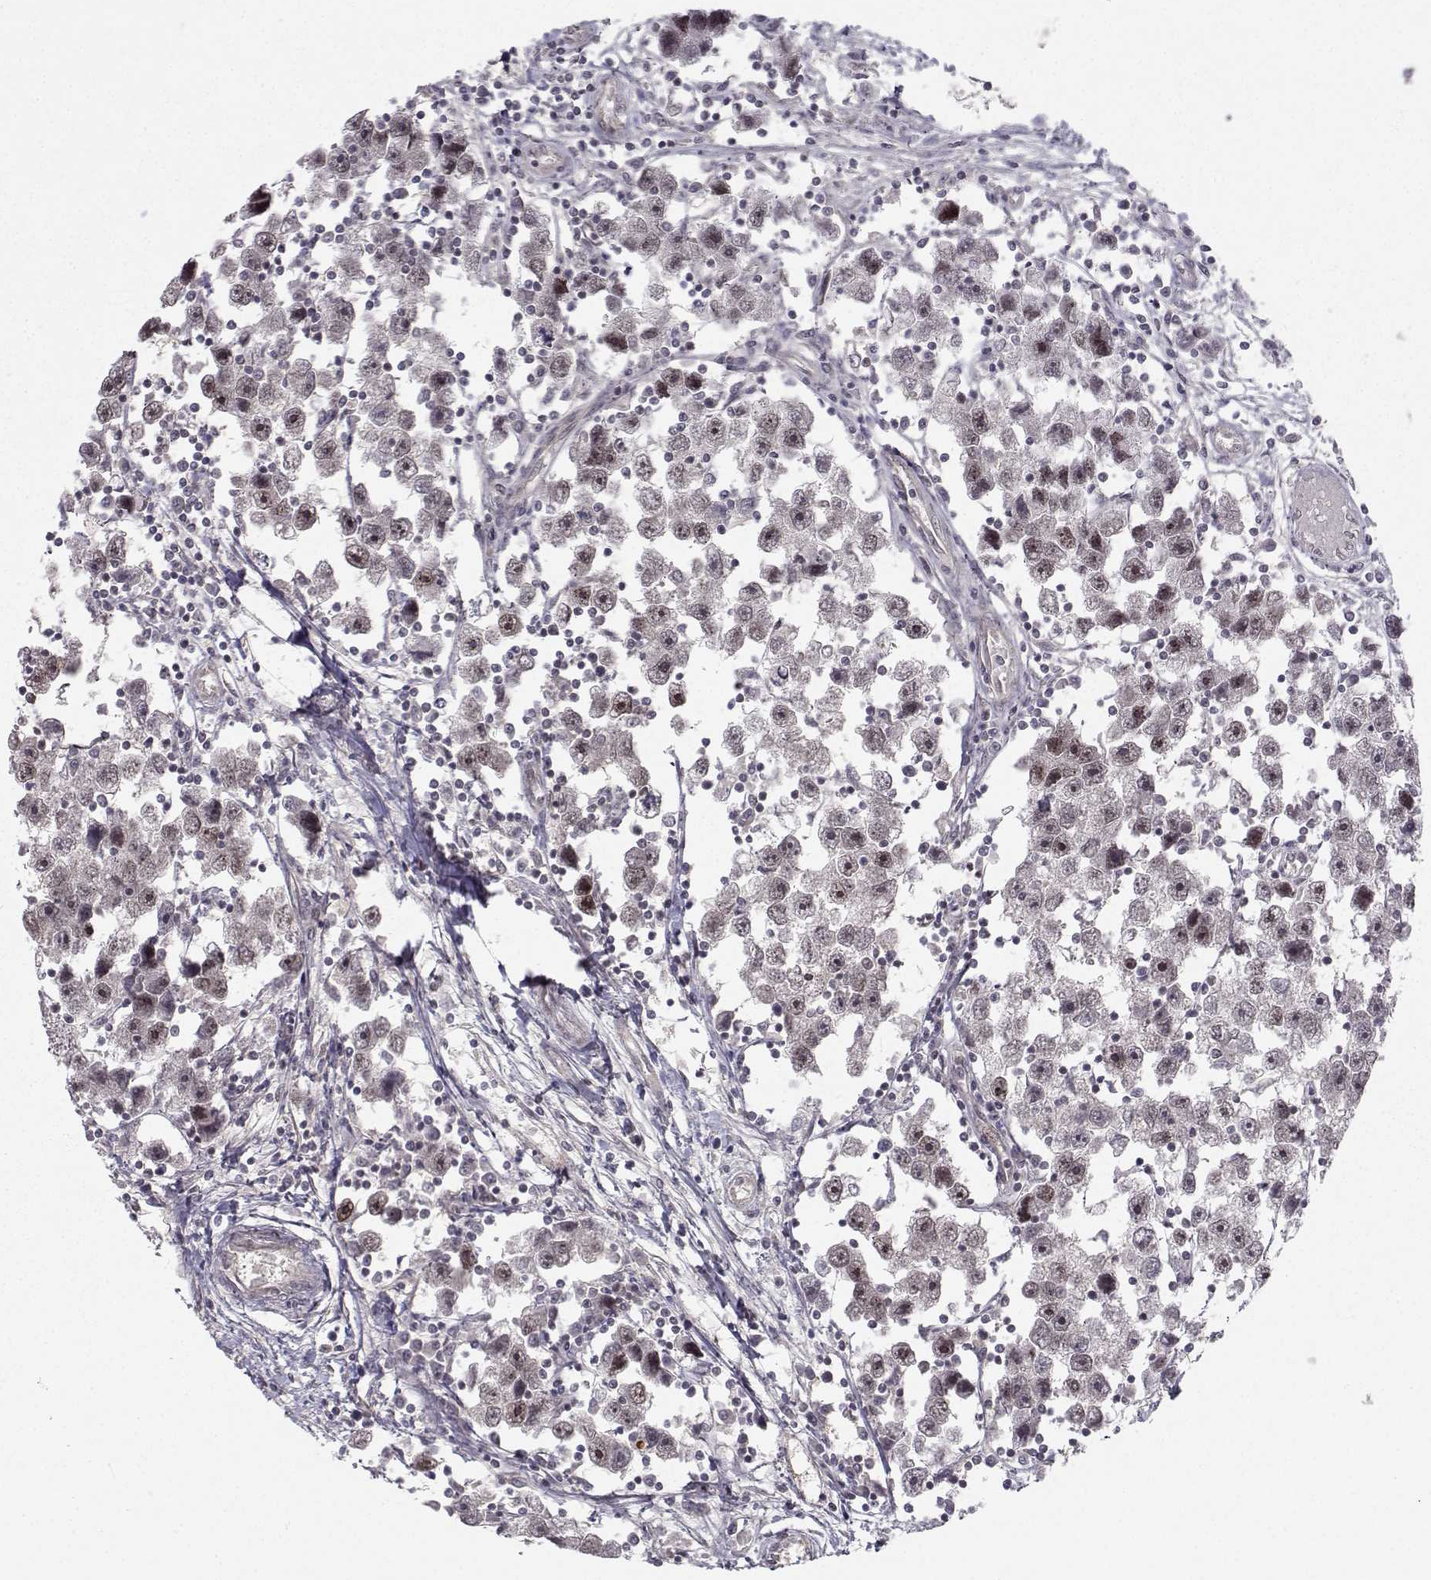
{"staining": {"intensity": "weak", "quantity": "25%-75%", "location": "nuclear"}, "tissue": "testis cancer", "cell_type": "Tumor cells", "image_type": "cancer", "snomed": [{"axis": "morphology", "description": "Seminoma, NOS"}, {"axis": "topography", "description": "Testis"}], "caption": "Immunohistochemistry (IHC) of testis seminoma reveals low levels of weak nuclear positivity in about 25%-75% of tumor cells. Immunohistochemistry (IHC) stains the protein in brown and the nuclei are stained blue.", "gene": "PKN2", "patient": {"sex": "male", "age": 30}}